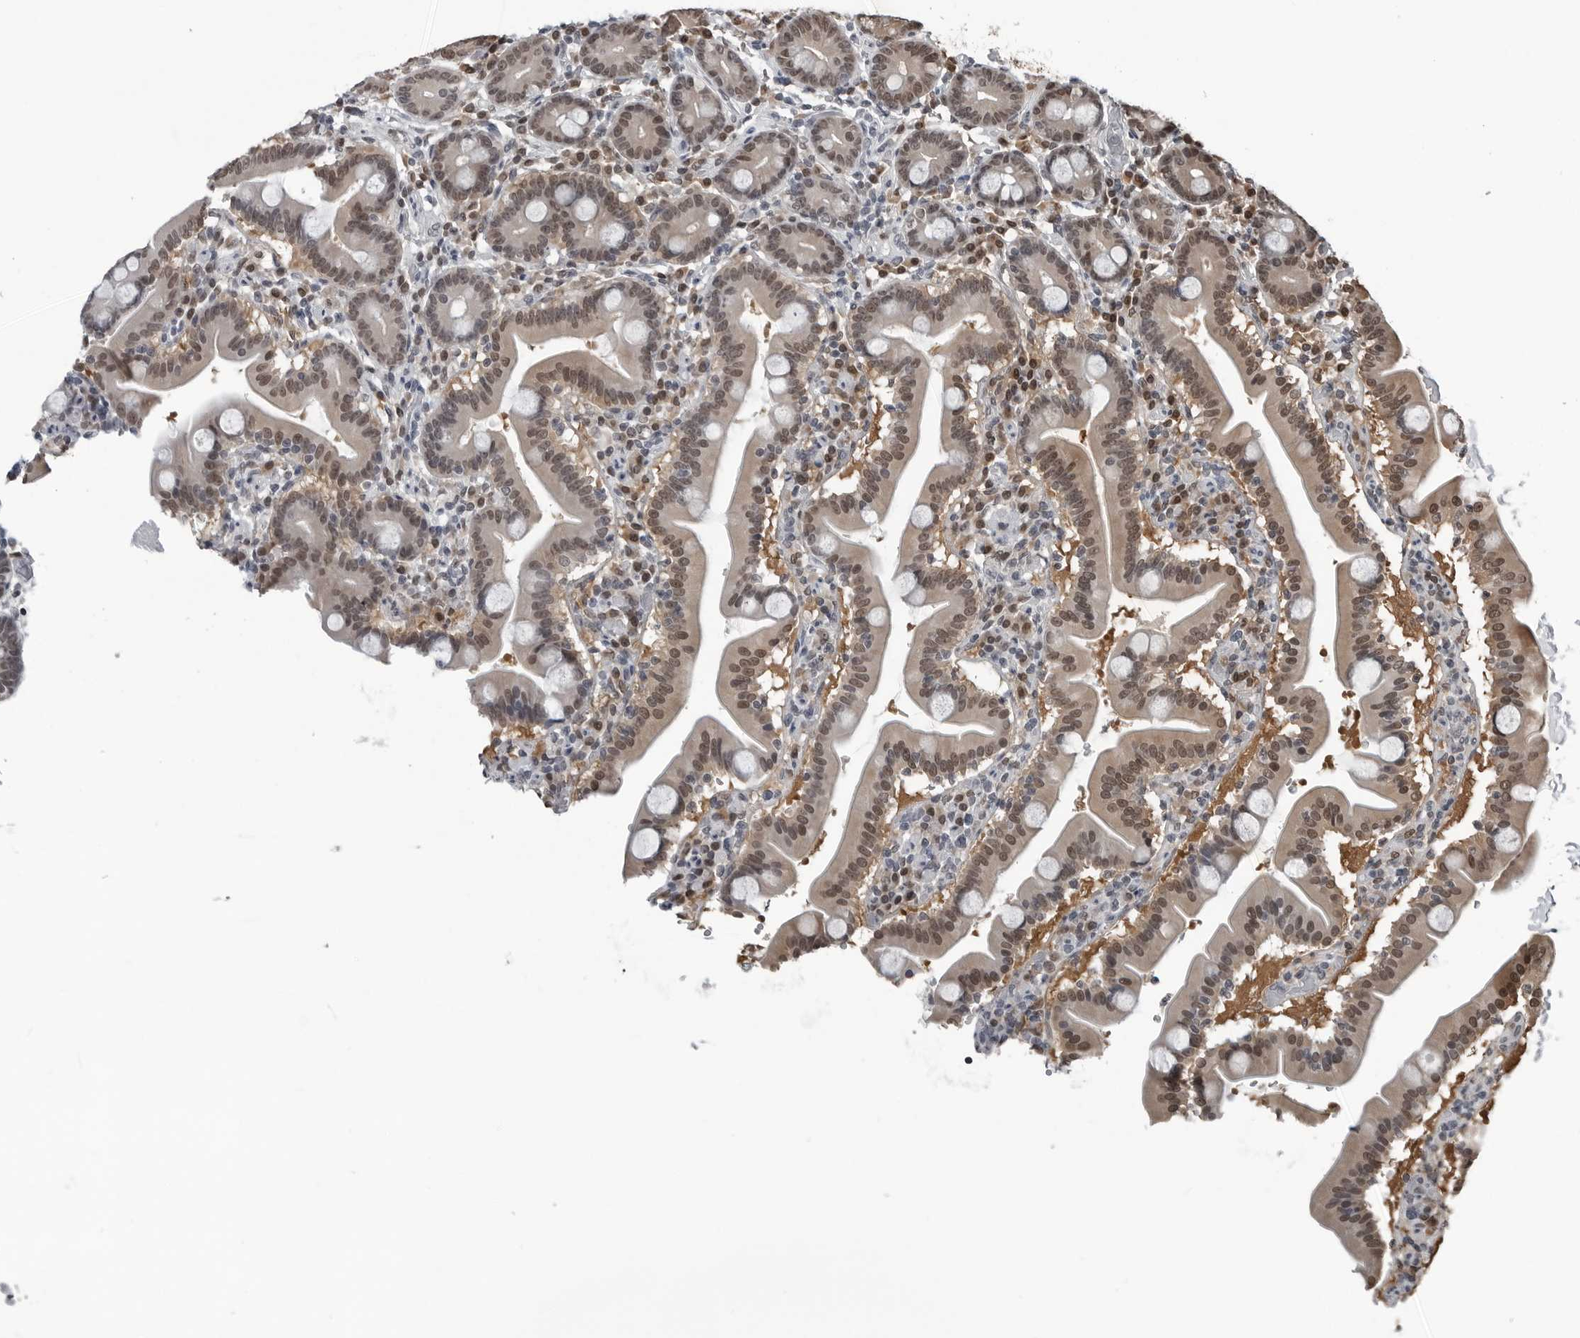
{"staining": {"intensity": "moderate", "quantity": "25%-75%", "location": "nuclear"}, "tissue": "duodenum", "cell_type": "Glandular cells", "image_type": "normal", "snomed": [{"axis": "morphology", "description": "Normal tissue, NOS"}, {"axis": "topography", "description": "Duodenum"}], "caption": "This micrograph reveals immunohistochemistry (IHC) staining of normal duodenum, with medium moderate nuclear expression in about 25%-75% of glandular cells.", "gene": "AKR1A1", "patient": {"sex": "male", "age": 54}}